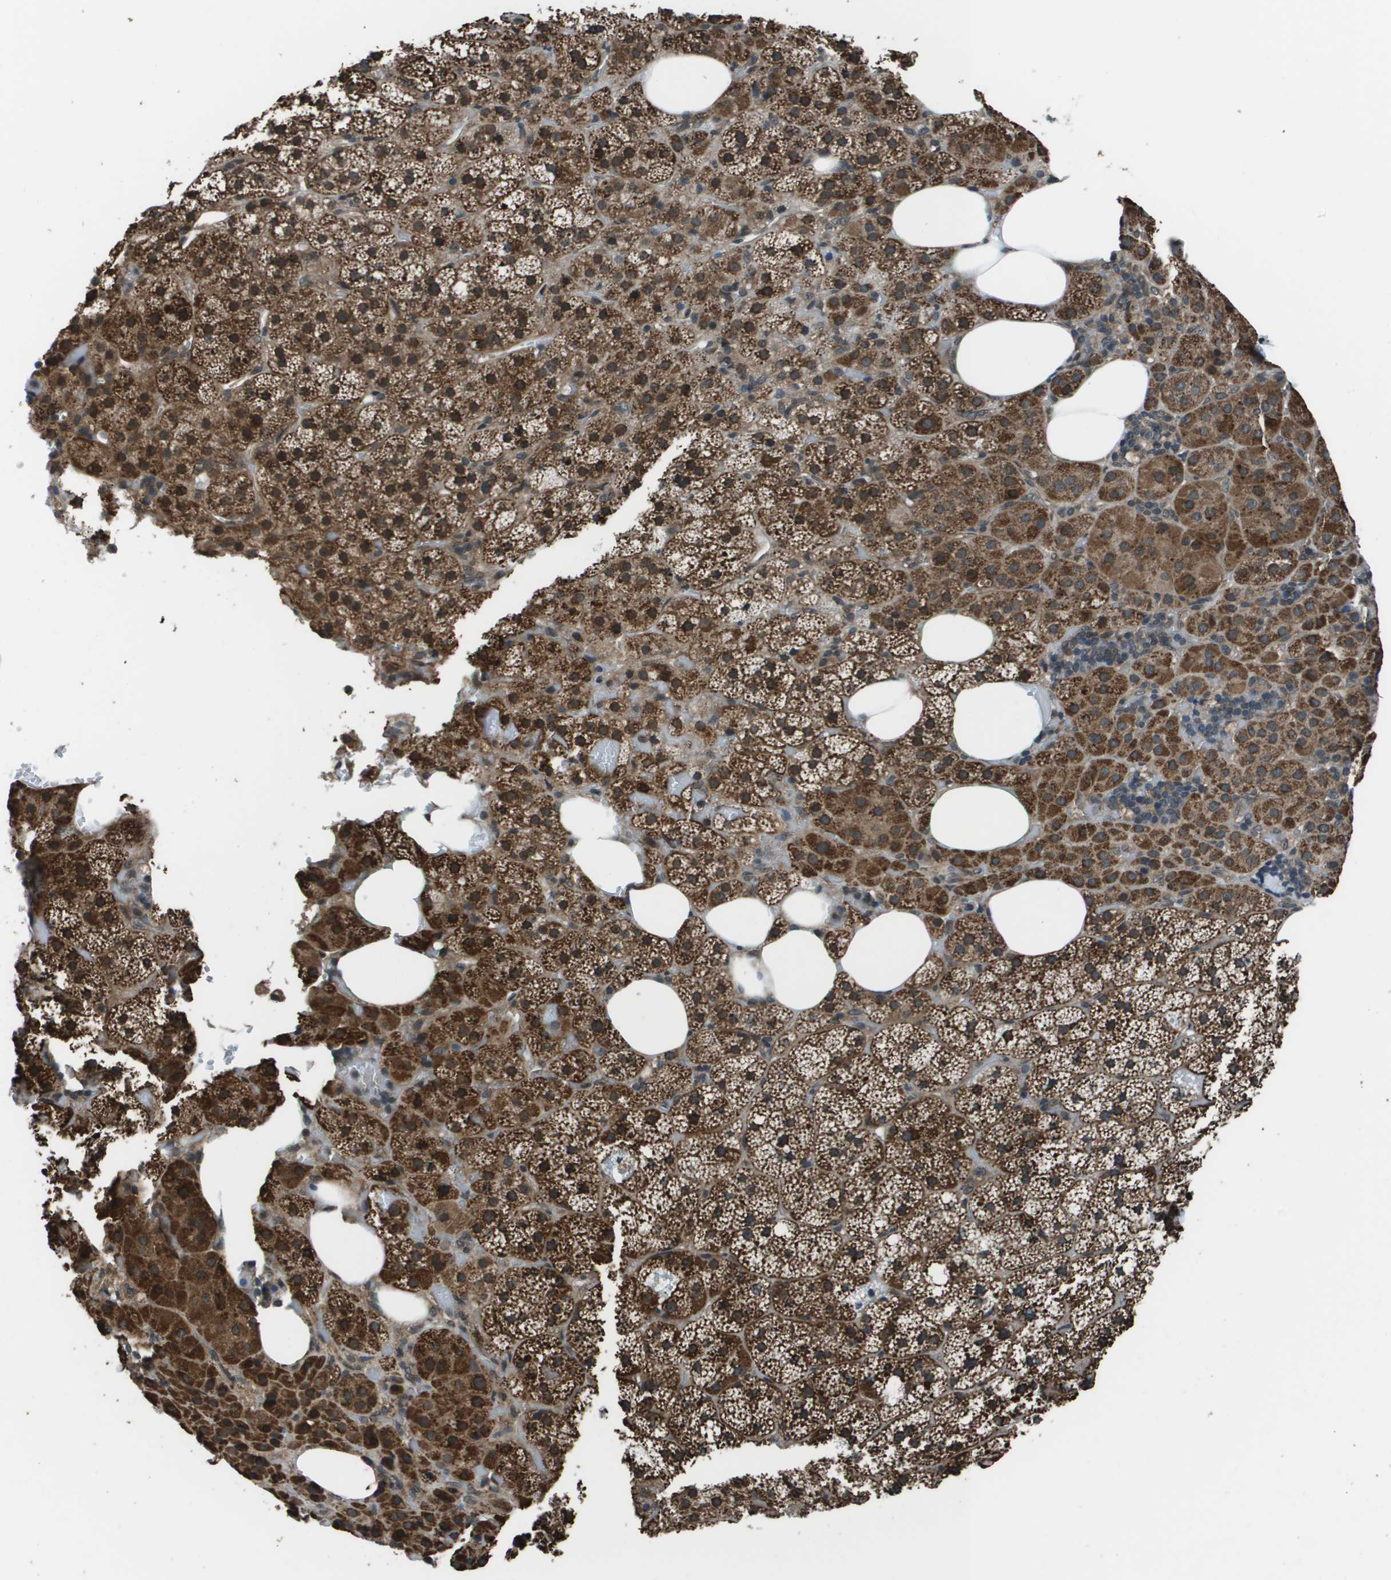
{"staining": {"intensity": "strong", "quantity": ">75%", "location": "cytoplasmic/membranous"}, "tissue": "adrenal gland", "cell_type": "Glandular cells", "image_type": "normal", "snomed": [{"axis": "morphology", "description": "Normal tissue, NOS"}, {"axis": "topography", "description": "Adrenal gland"}], "caption": "Brown immunohistochemical staining in normal adrenal gland displays strong cytoplasmic/membranous staining in about >75% of glandular cells.", "gene": "PPFIA1", "patient": {"sex": "female", "age": 59}}